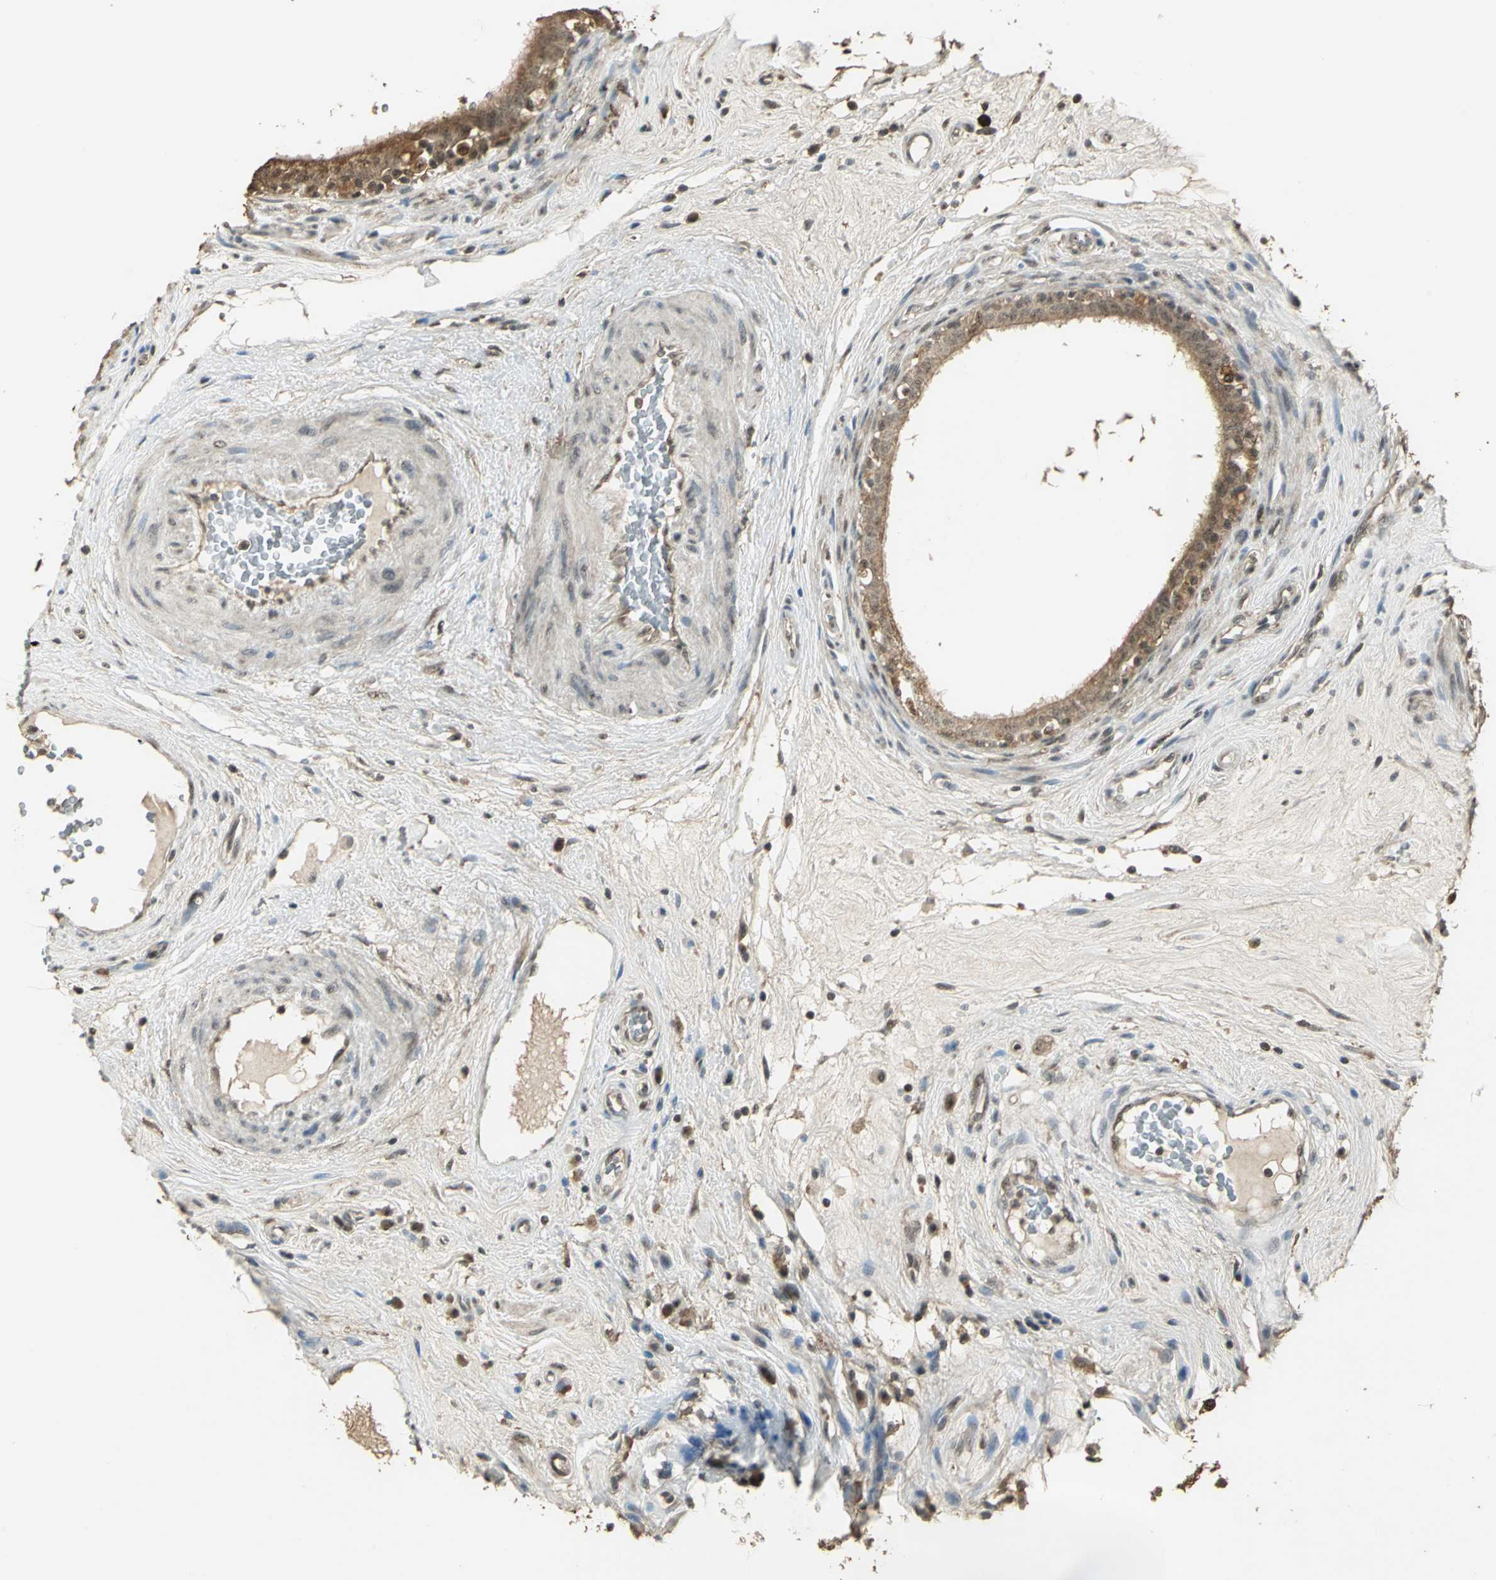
{"staining": {"intensity": "strong", "quantity": ">75%", "location": "cytoplasmic/membranous"}, "tissue": "epididymis", "cell_type": "Glandular cells", "image_type": "normal", "snomed": [{"axis": "morphology", "description": "Normal tissue, NOS"}, {"axis": "morphology", "description": "Inflammation, NOS"}, {"axis": "topography", "description": "Epididymis"}], "caption": "Human epididymis stained for a protein (brown) displays strong cytoplasmic/membranous positive positivity in about >75% of glandular cells.", "gene": "UCHL5", "patient": {"sex": "male", "age": 84}}